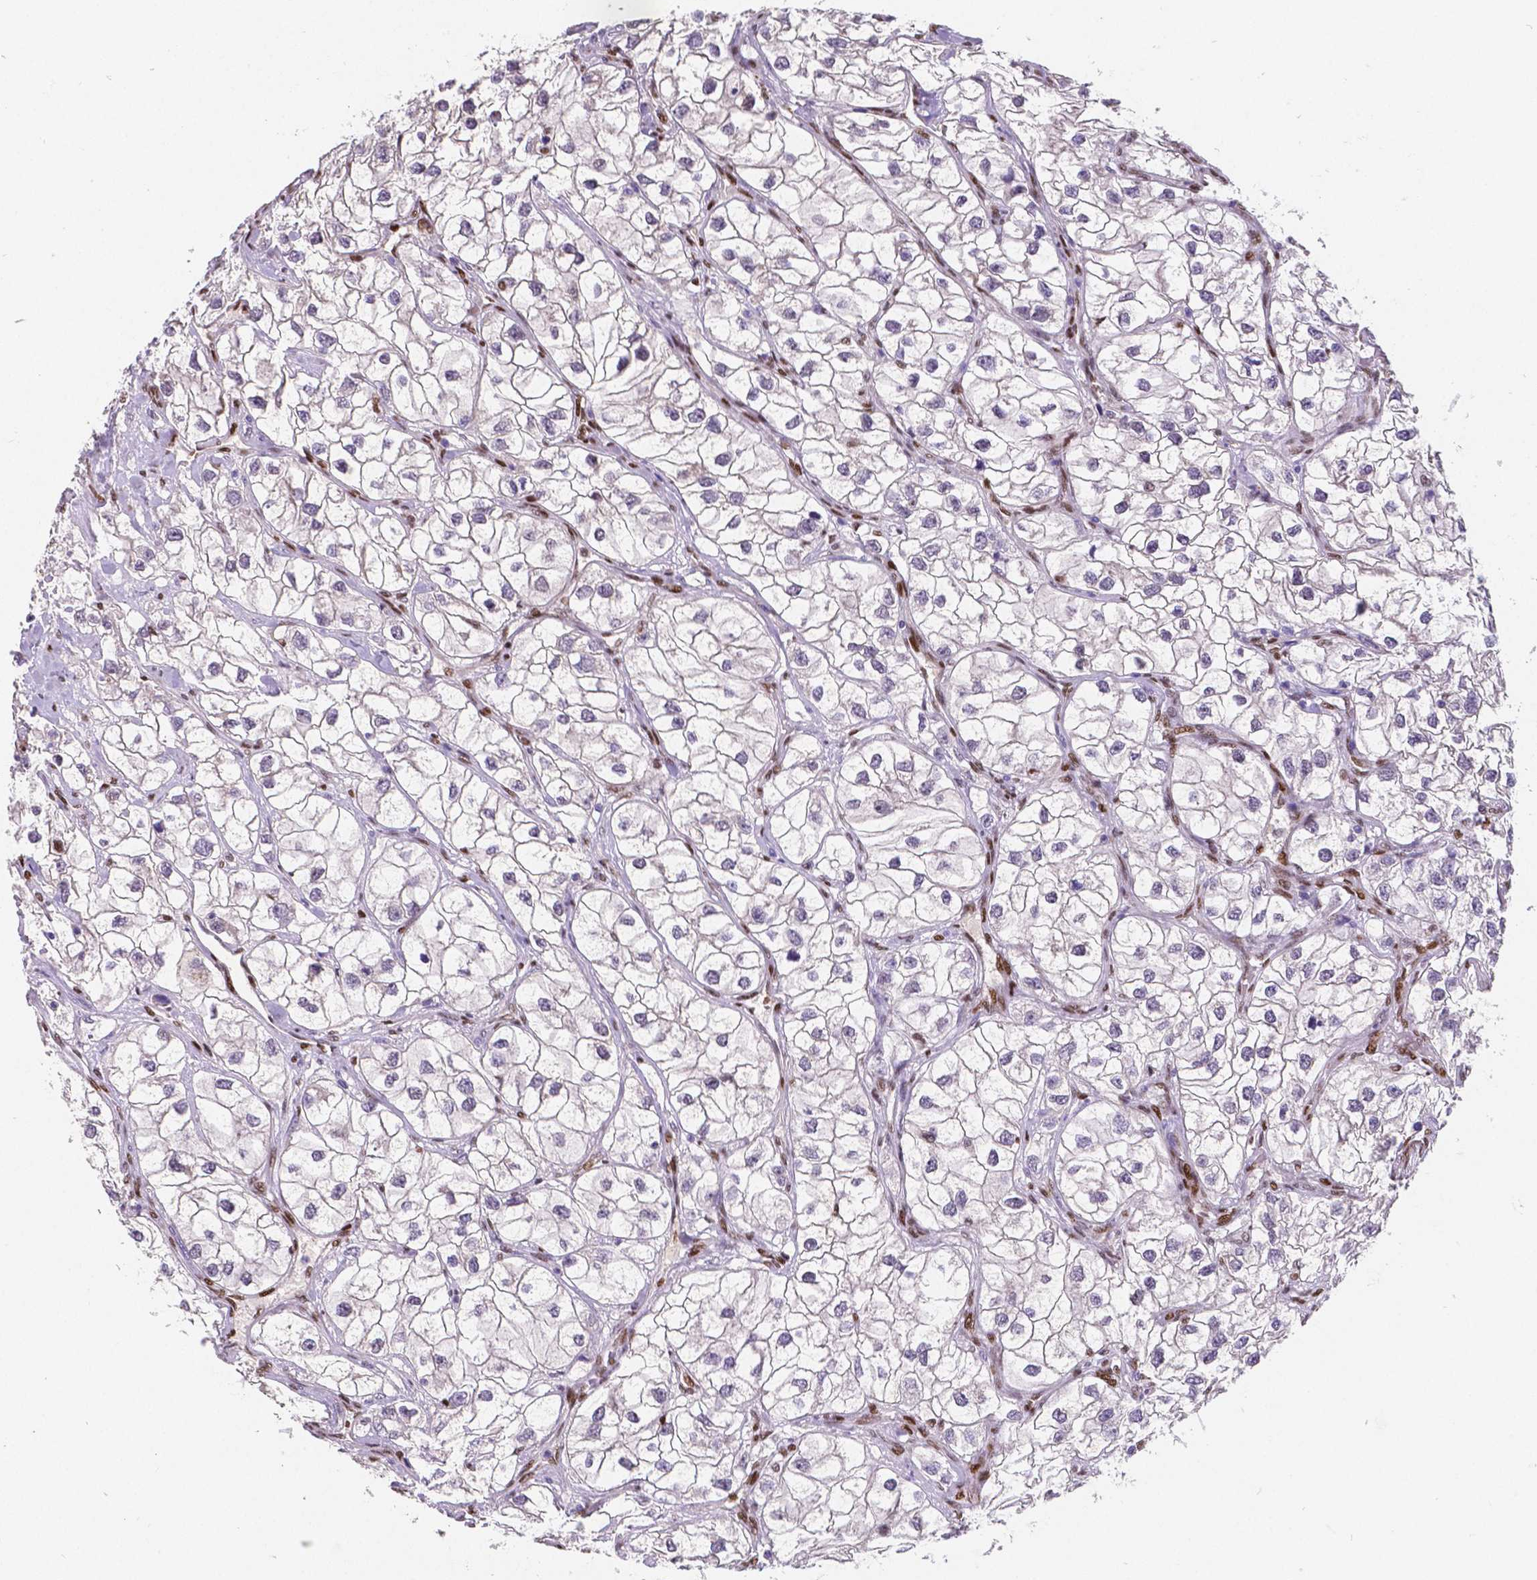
{"staining": {"intensity": "negative", "quantity": "none", "location": "none"}, "tissue": "renal cancer", "cell_type": "Tumor cells", "image_type": "cancer", "snomed": [{"axis": "morphology", "description": "Adenocarcinoma, NOS"}, {"axis": "topography", "description": "Kidney"}], "caption": "Immunohistochemical staining of human renal cancer reveals no significant staining in tumor cells.", "gene": "MEF2C", "patient": {"sex": "male", "age": 59}}